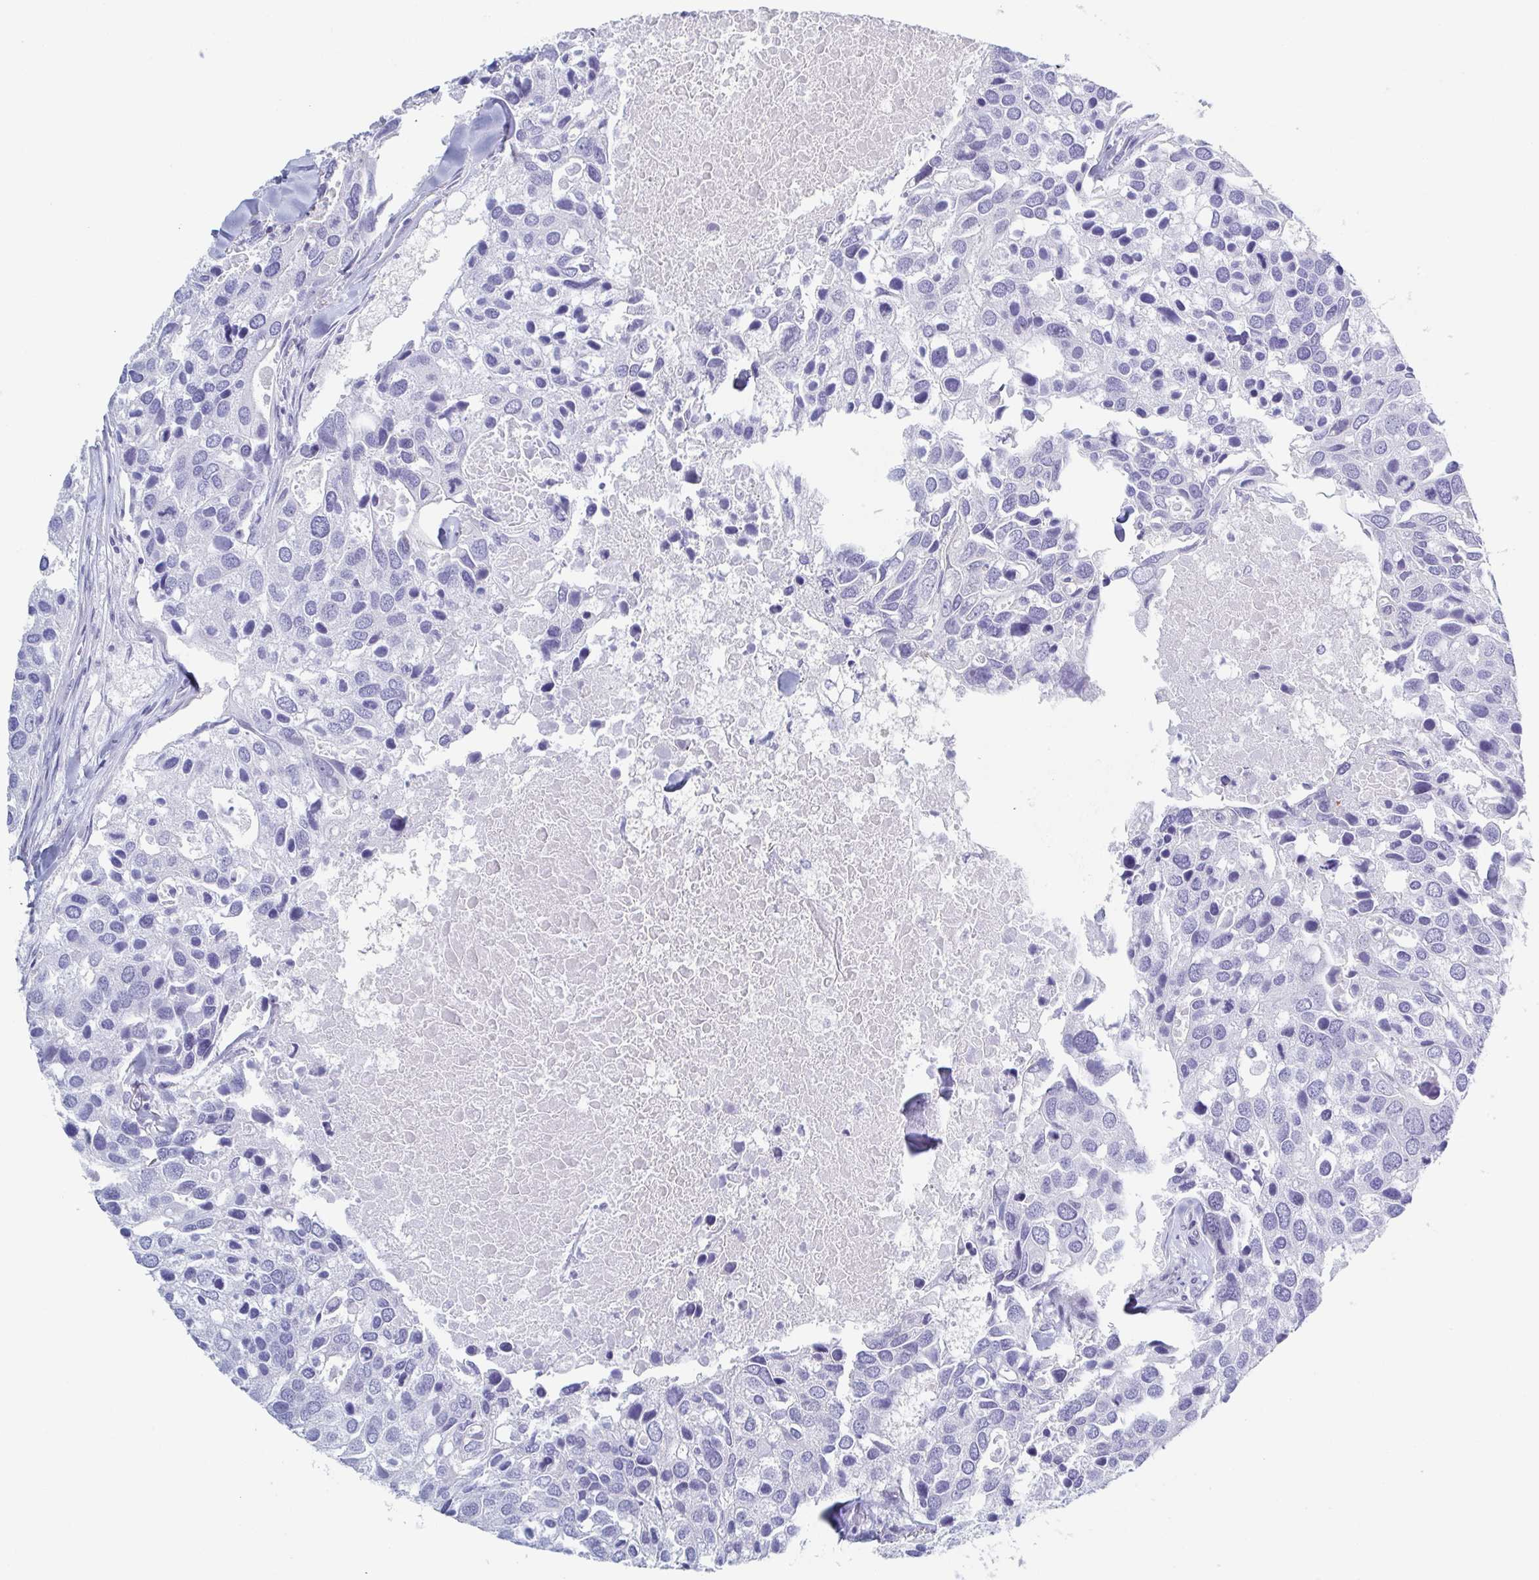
{"staining": {"intensity": "negative", "quantity": "none", "location": "none"}, "tissue": "breast cancer", "cell_type": "Tumor cells", "image_type": "cancer", "snomed": [{"axis": "morphology", "description": "Duct carcinoma"}, {"axis": "topography", "description": "Breast"}], "caption": "This is an IHC image of breast cancer (intraductal carcinoma). There is no positivity in tumor cells.", "gene": "DYNC1I1", "patient": {"sex": "female", "age": 83}}